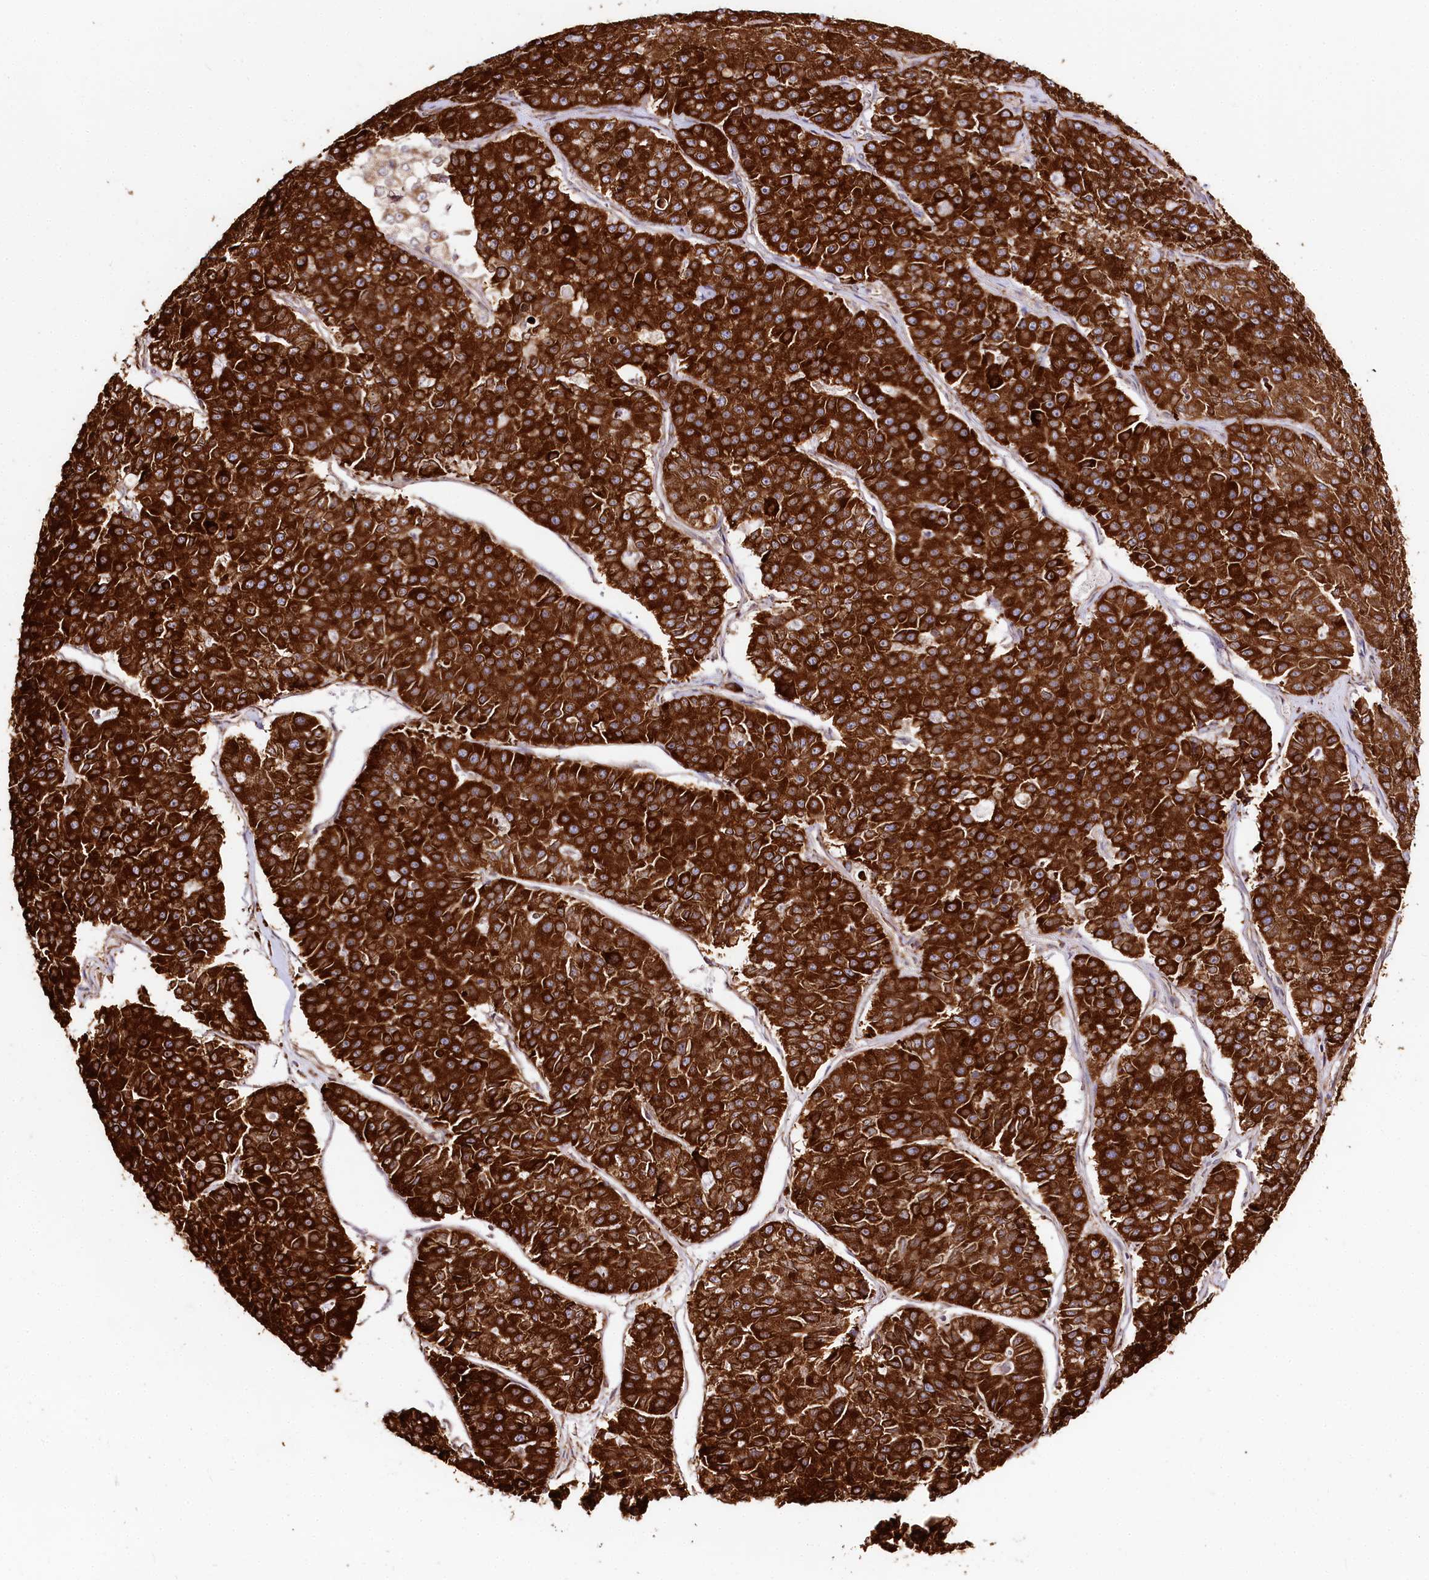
{"staining": {"intensity": "strong", "quantity": ">75%", "location": "cytoplasmic/membranous"}, "tissue": "pancreatic cancer", "cell_type": "Tumor cells", "image_type": "cancer", "snomed": [{"axis": "morphology", "description": "Adenocarcinoma, NOS"}, {"axis": "topography", "description": "Pancreas"}], "caption": "Immunohistochemical staining of adenocarcinoma (pancreatic) shows strong cytoplasmic/membranous protein positivity in approximately >75% of tumor cells.", "gene": "CNPY2", "patient": {"sex": "male", "age": 50}}